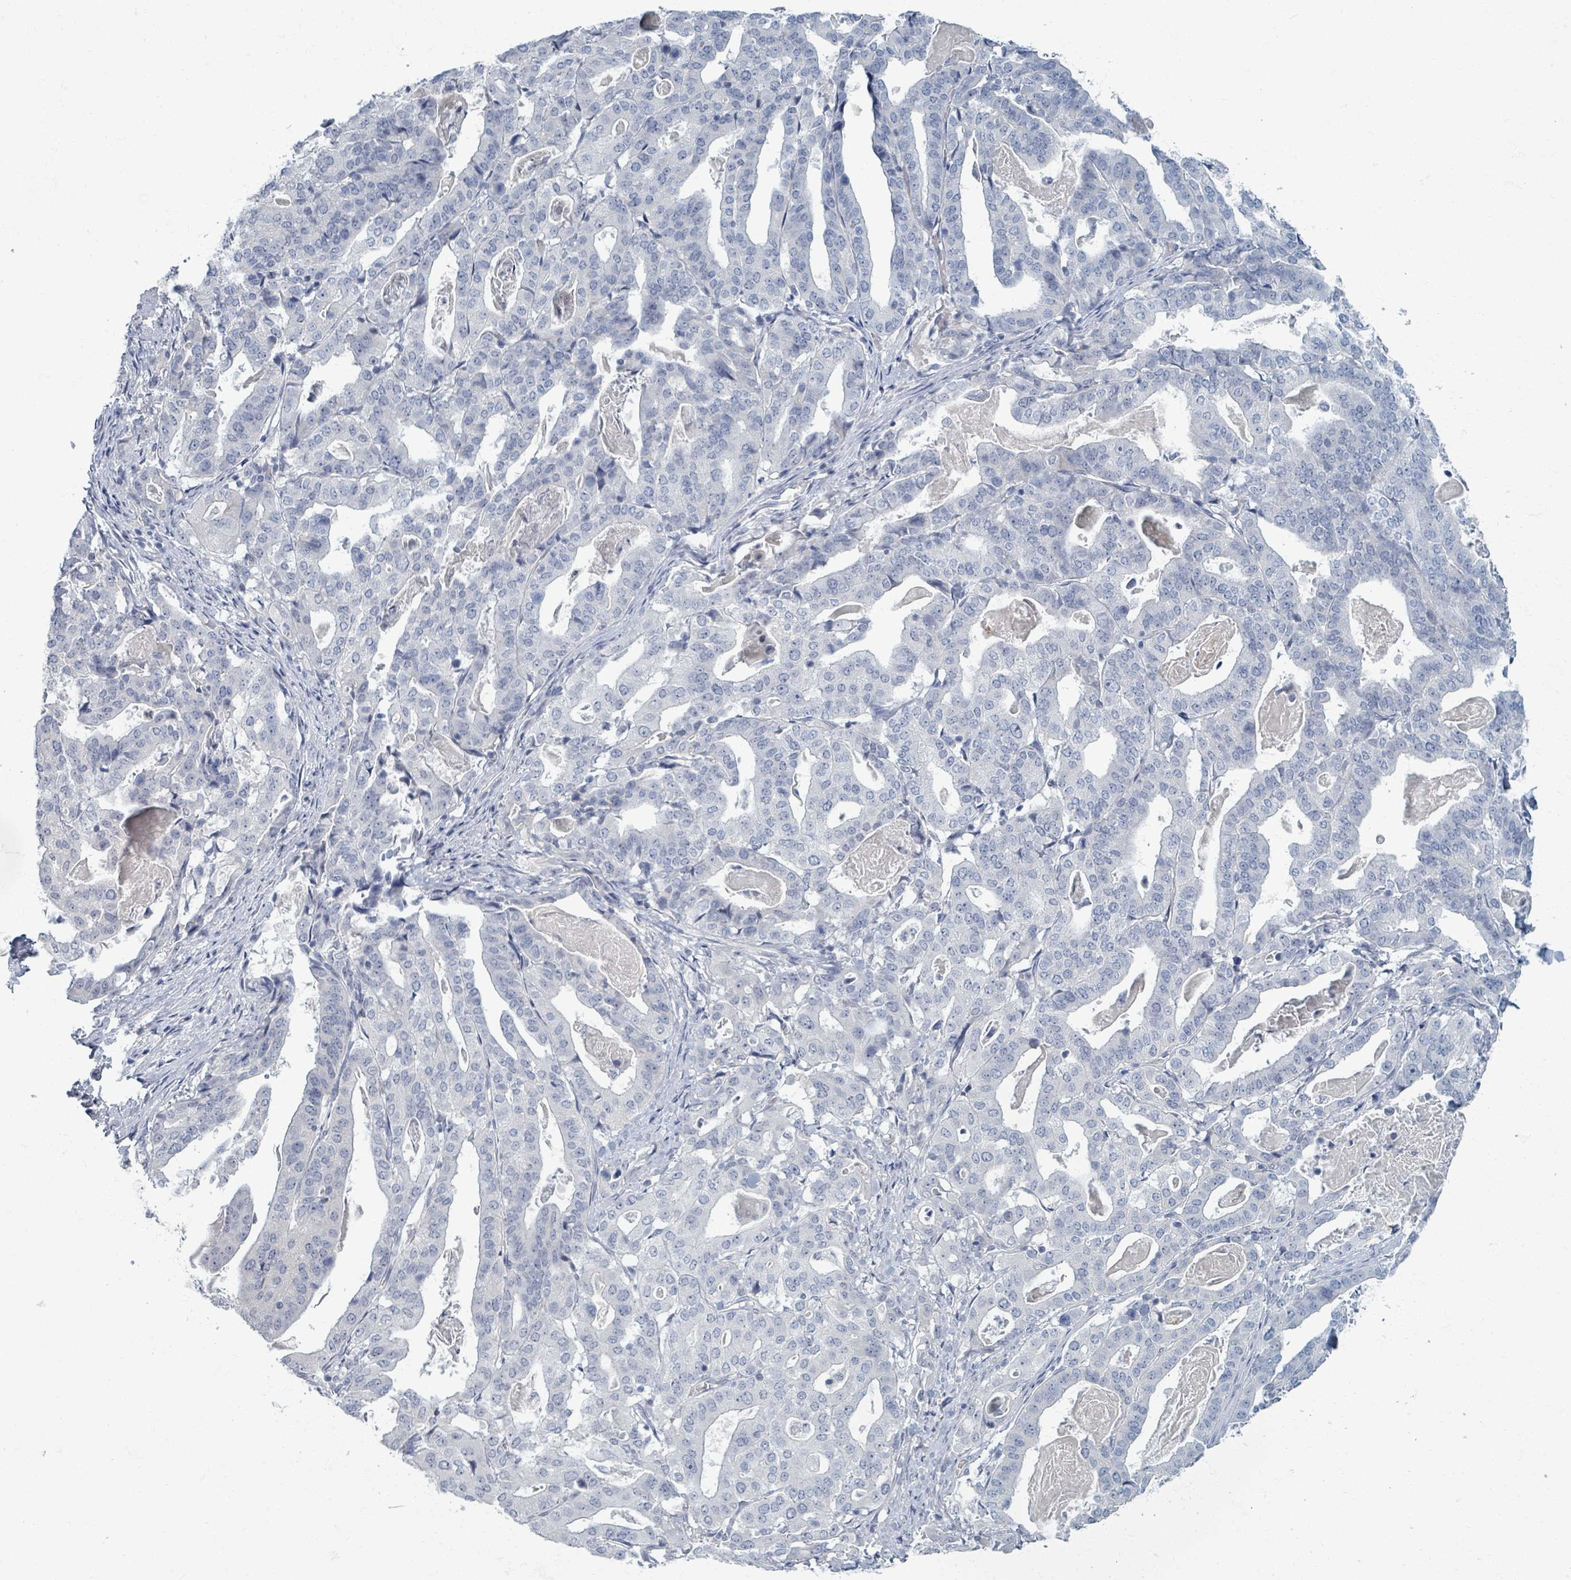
{"staining": {"intensity": "negative", "quantity": "none", "location": "none"}, "tissue": "stomach cancer", "cell_type": "Tumor cells", "image_type": "cancer", "snomed": [{"axis": "morphology", "description": "Adenocarcinoma, NOS"}, {"axis": "topography", "description": "Stomach"}], "caption": "There is no significant staining in tumor cells of stomach cancer.", "gene": "WNT11", "patient": {"sex": "male", "age": 48}}